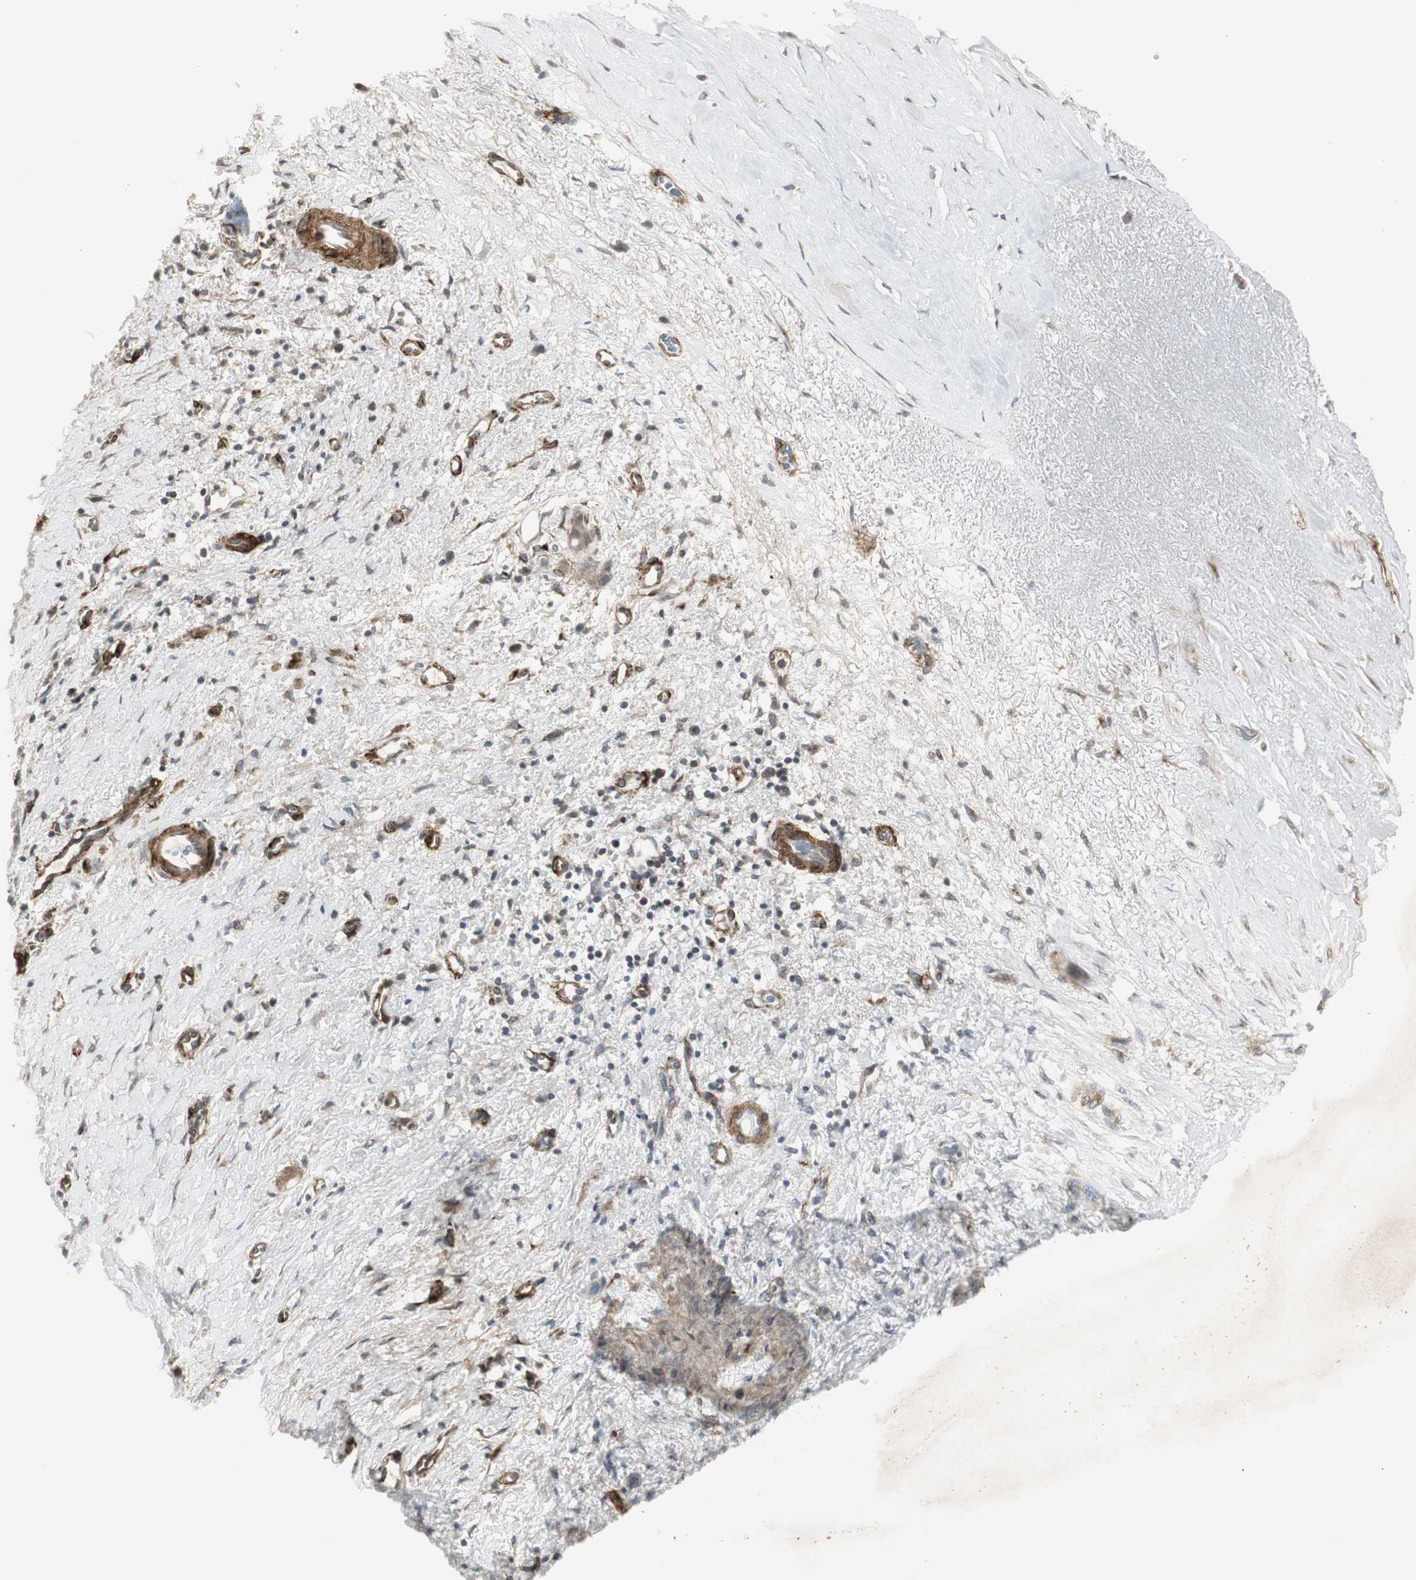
{"staining": {"intensity": "moderate", "quantity": "25%-75%", "location": "cytoplasmic/membranous"}, "tissue": "liver cancer", "cell_type": "Tumor cells", "image_type": "cancer", "snomed": [{"axis": "morphology", "description": "Cholangiocarcinoma"}, {"axis": "topography", "description": "Liver"}], "caption": "Liver cholangiocarcinoma stained with a brown dye shows moderate cytoplasmic/membranous positive staining in approximately 25%-75% of tumor cells.", "gene": "SCYL3", "patient": {"sex": "female", "age": 65}}